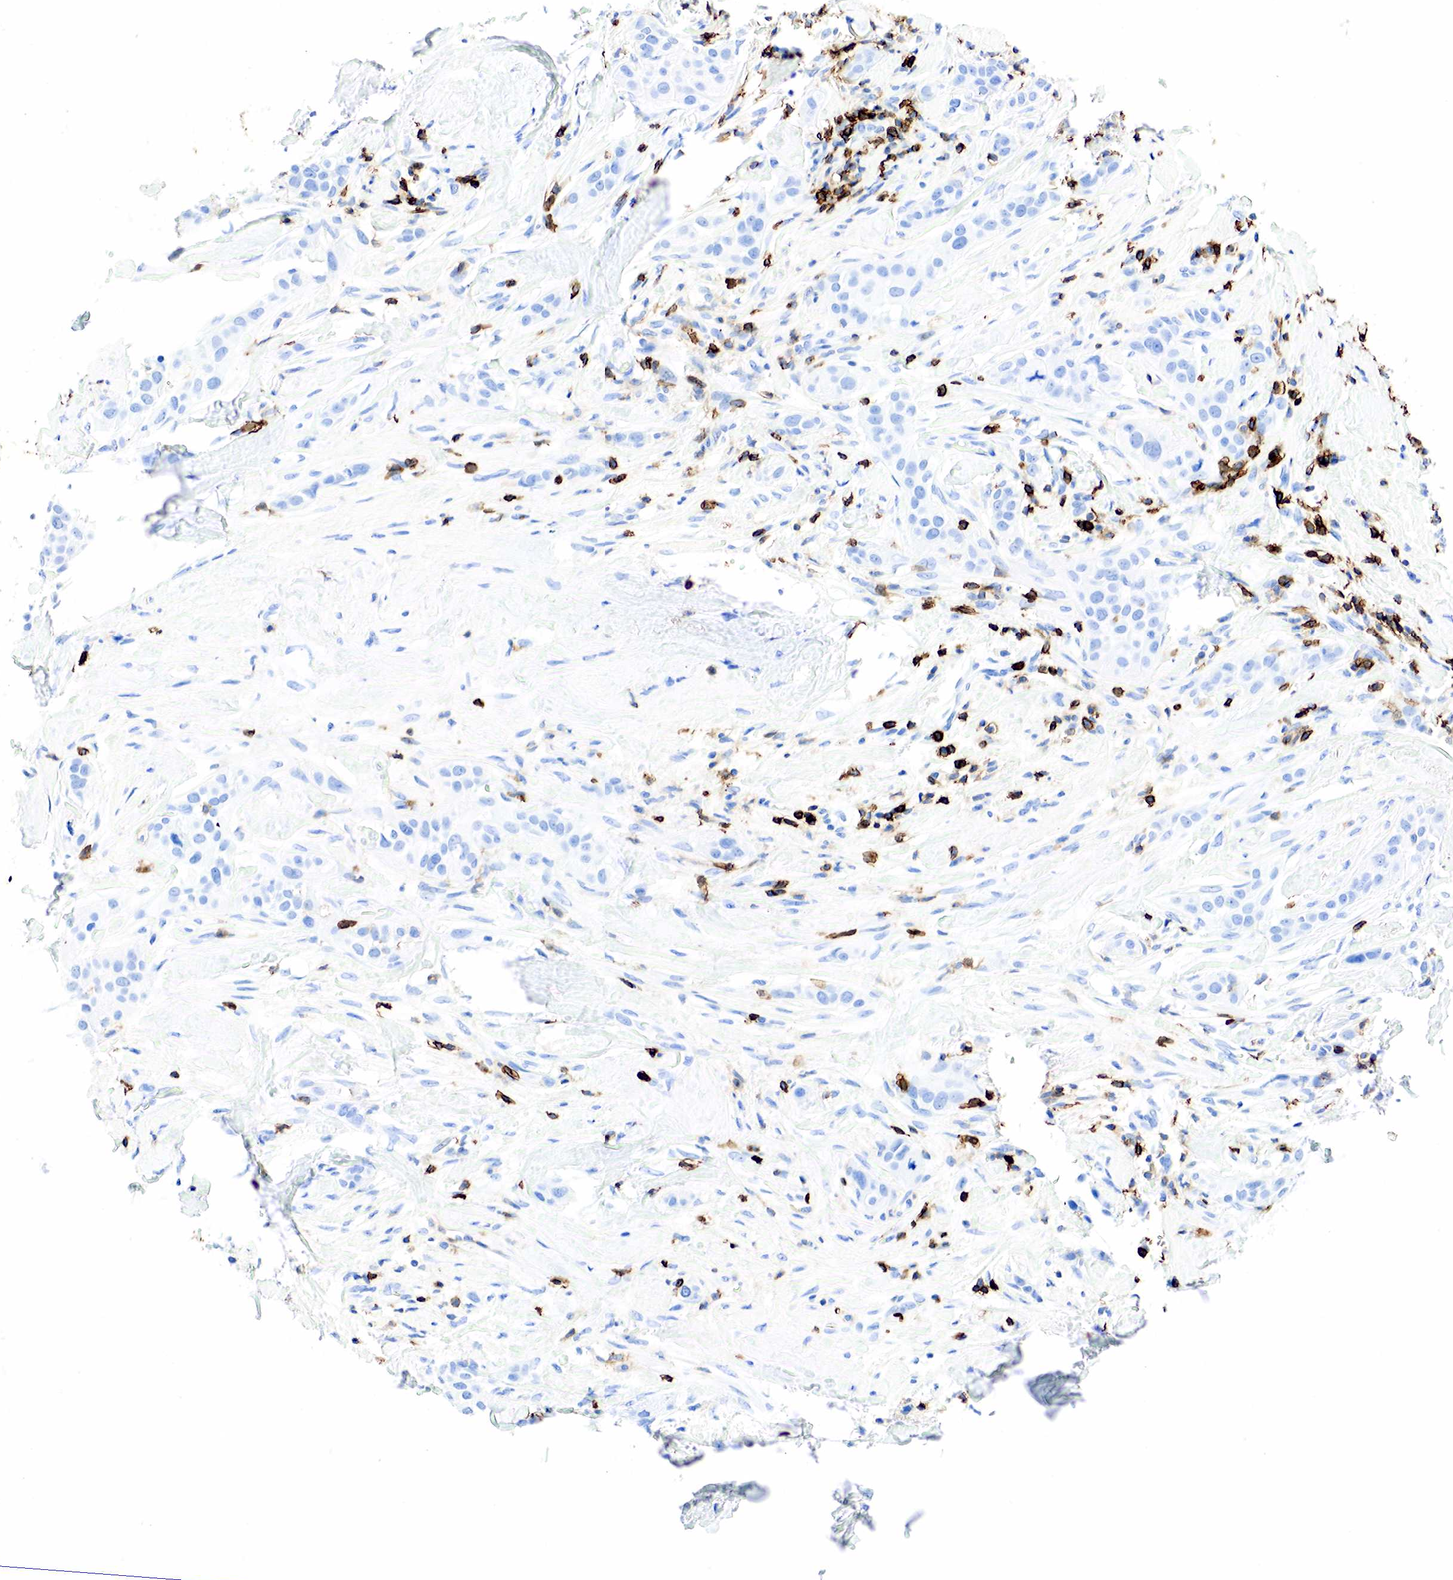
{"staining": {"intensity": "negative", "quantity": "none", "location": "none"}, "tissue": "breast cancer", "cell_type": "Tumor cells", "image_type": "cancer", "snomed": [{"axis": "morphology", "description": "Duct carcinoma"}, {"axis": "topography", "description": "Breast"}], "caption": "This is an immunohistochemistry (IHC) micrograph of breast cancer. There is no staining in tumor cells.", "gene": "PTPRC", "patient": {"sex": "female", "age": 45}}